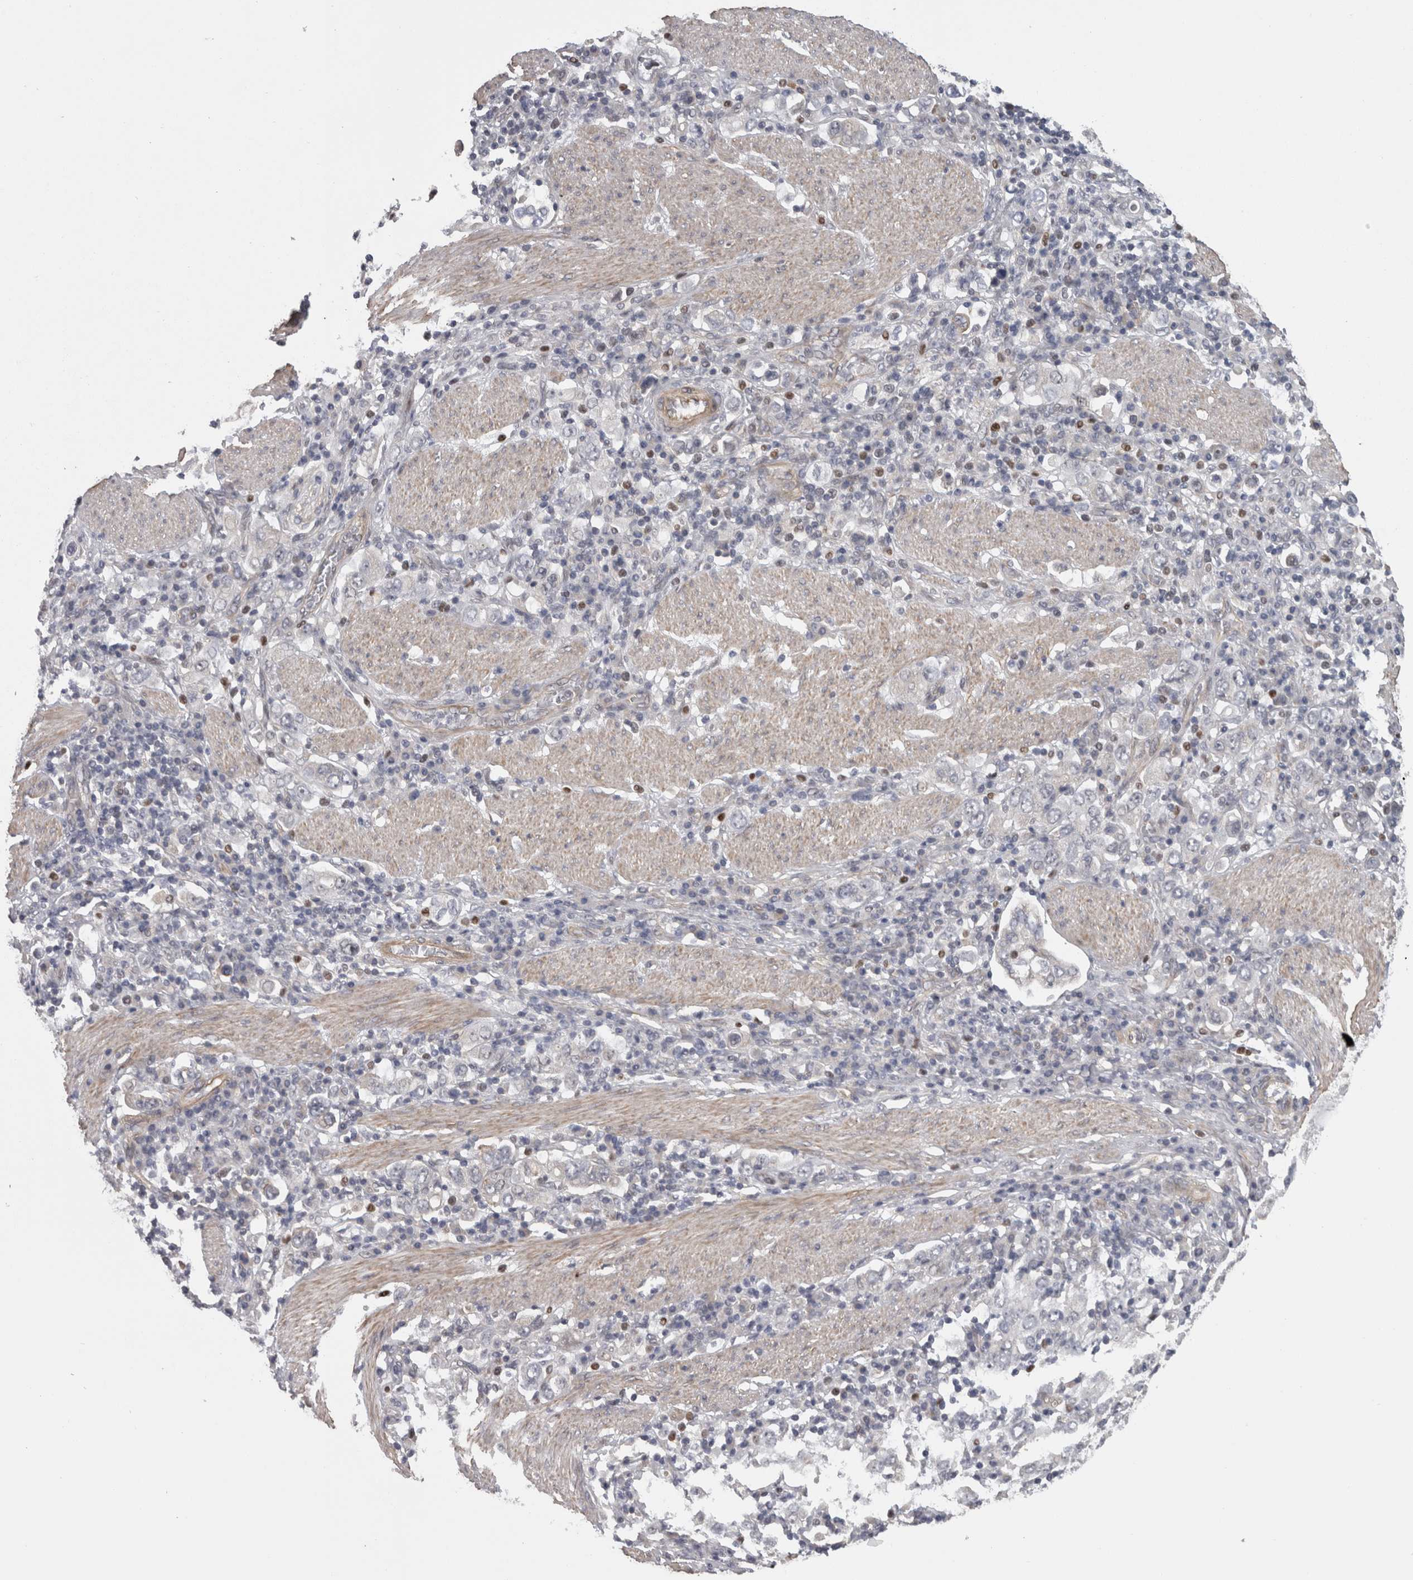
{"staining": {"intensity": "negative", "quantity": "none", "location": "none"}, "tissue": "stomach cancer", "cell_type": "Tumor cells", "image_type": "cancer", "snomed": [{"axis": "morphology", "description": "Adenocarcinoma, NOS"}, {"axis": "topography", "description": "Stomach, upper"}], "caption": "This histopathology image is of stomach adenocarcinoma stained with immunohistochemistry to label a protein in brown with the nuclei are counter-stained blue. There is no expression in tumor cells.", "gene": "RMDN1", "patient": {"sex": "male", "age": 62}}